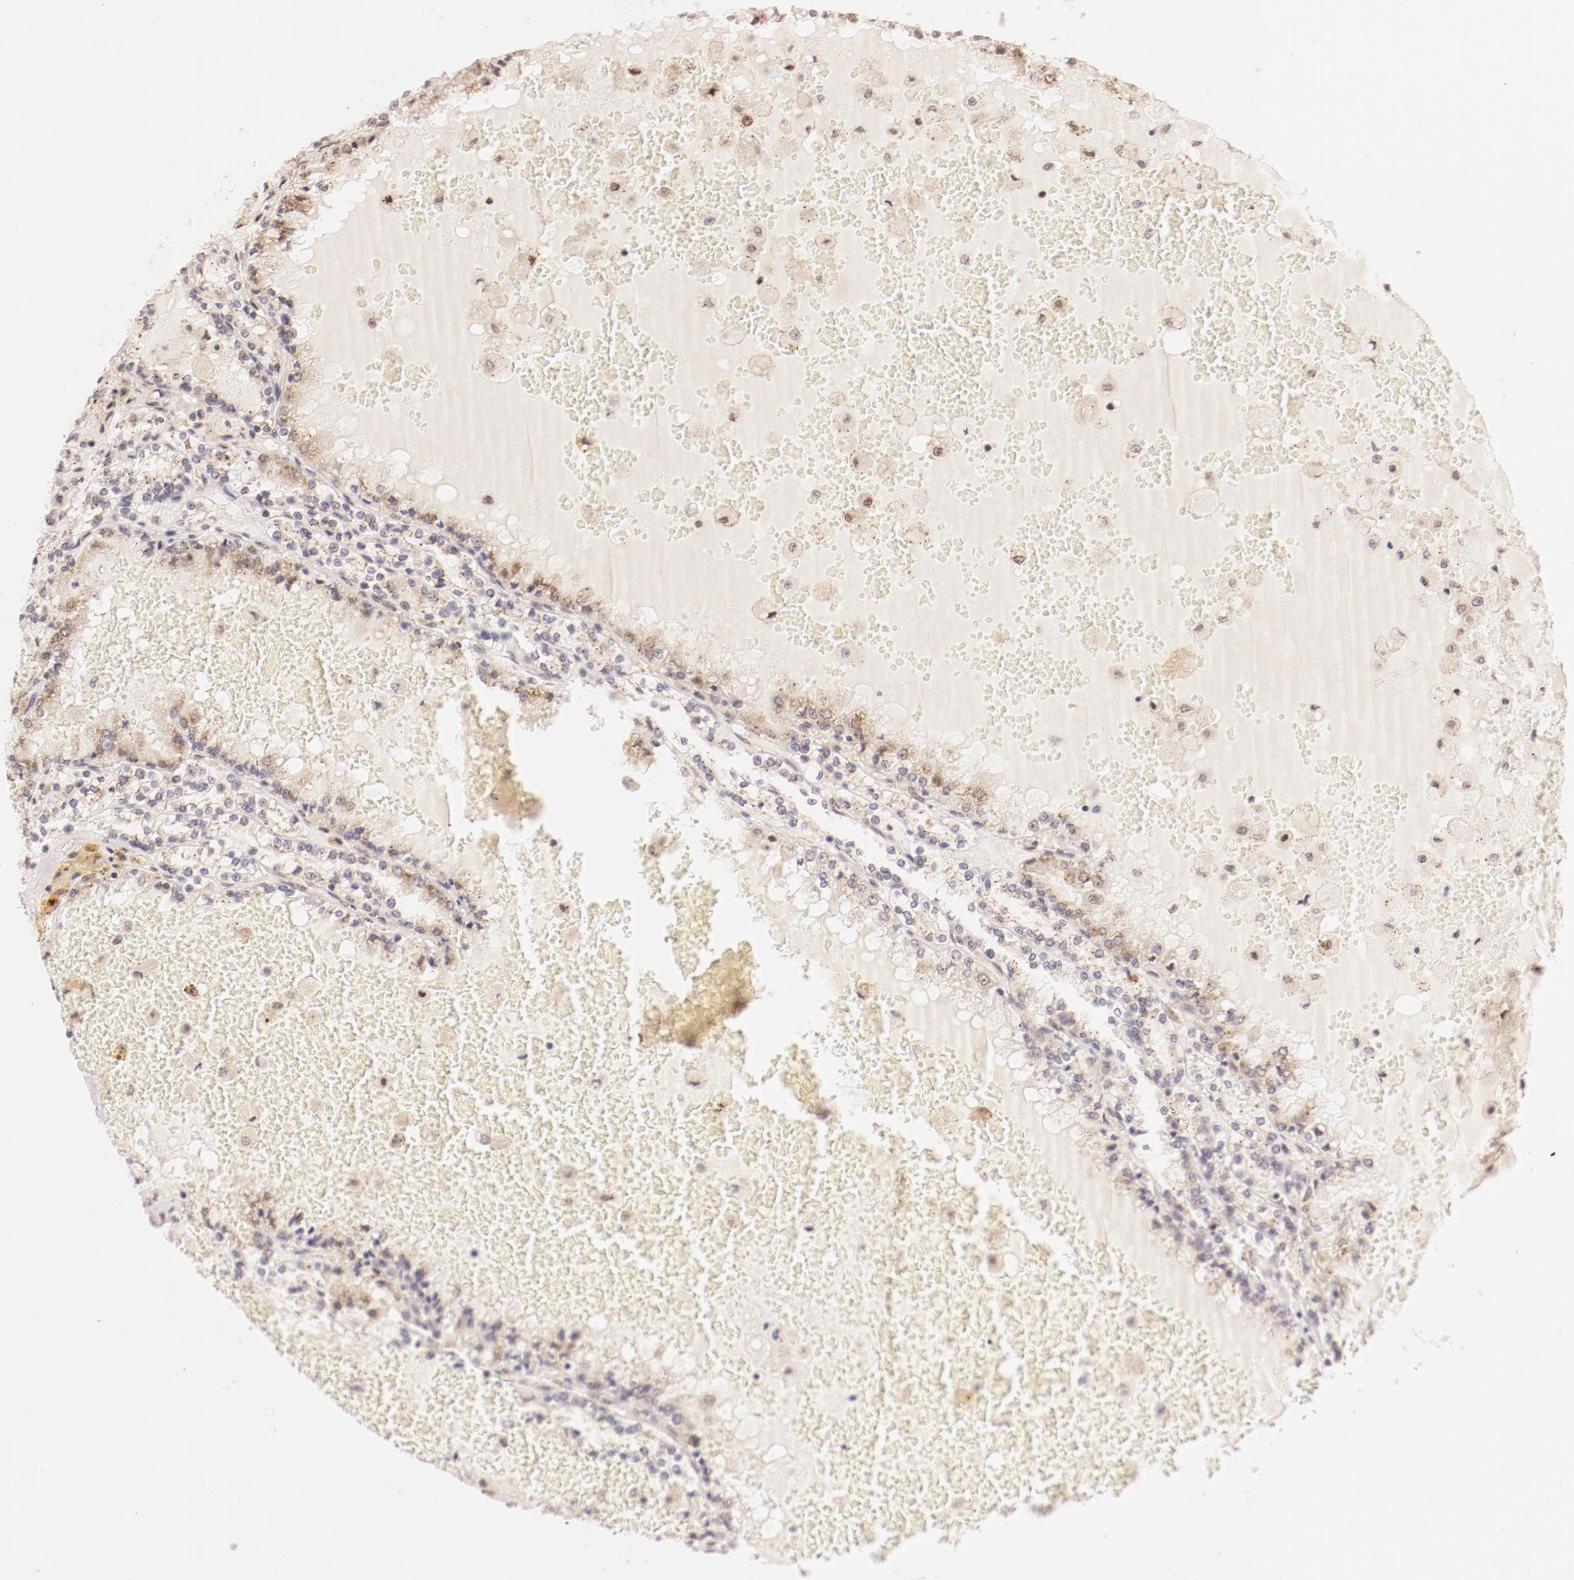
{"staining": {"intensity": "negative", "quantity": "none", "location": "none"}, "tissue": "renal cancer", "cell_type": "Tumor cells", "image_type": "cancer", "snomed": [{"axis": "morphology", "description": "Adenocarcinoma, NOS"}, {"axis": "topography", "description": "Kidney"}], "caption": "Adenocarcinoma (renal) stained for a protein using IHC reveals no expression tumor cells.", "gene": "RPL12", "patient": {"sex": "female", "age": 56}}